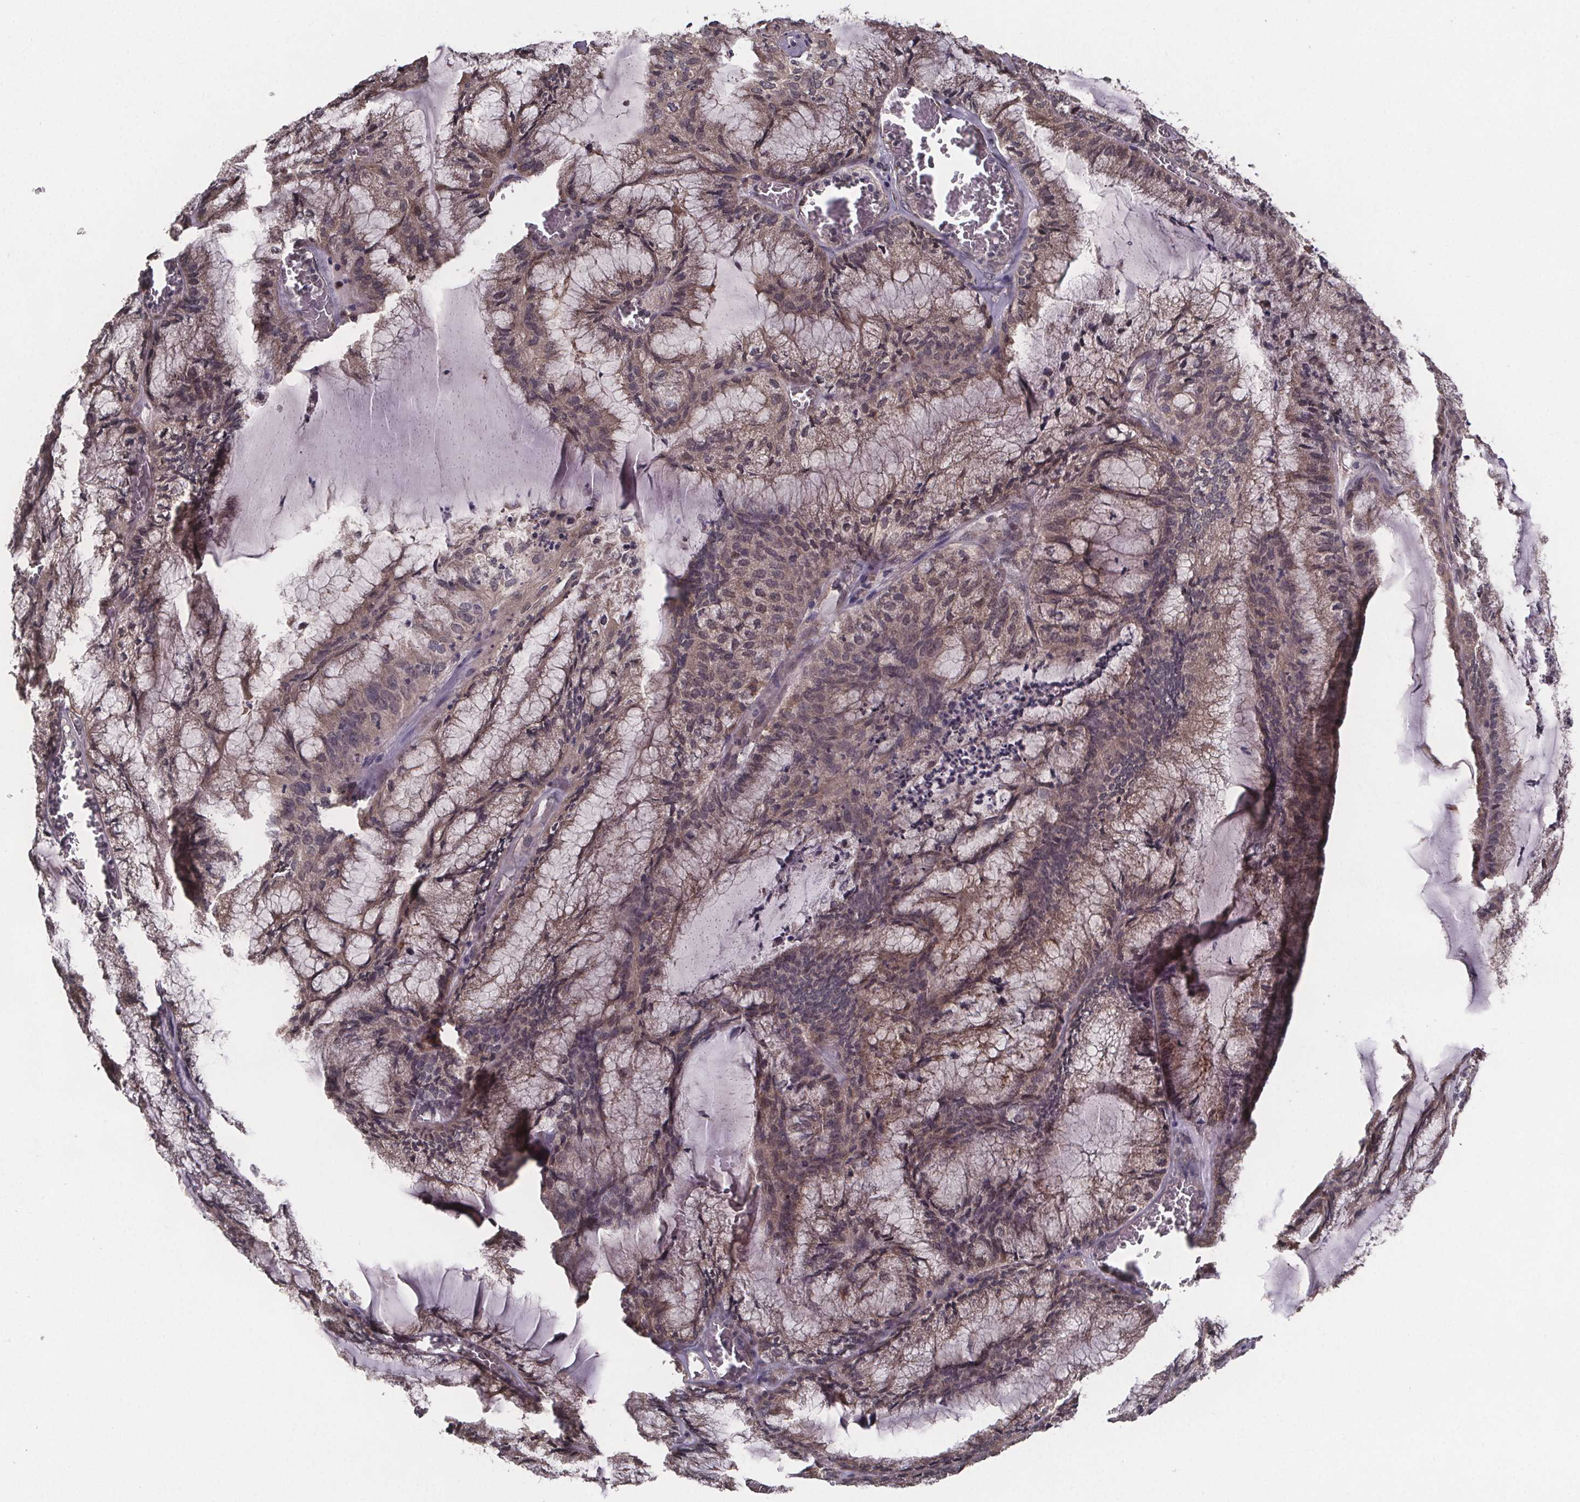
{"staining": {"intensity": "moderate", "quantity": ">75%", "location": "cytoplasmic/membranous"}, "tissue": "endometrial cancer", "cell_type": "Tumor cells", "image_type": "cancer", "snomed": [{"axis": "morphology", "description": "Carcinoma, NOS"}, {"axis": "topography", "description": "Endometrium"}], "caption": "Endometrial cancer (carcinoma) stained with a protein marker displays moderate staining in tumor cells.", "gene": "SAT1", "patient": {"sex": "female", "age": 62}}